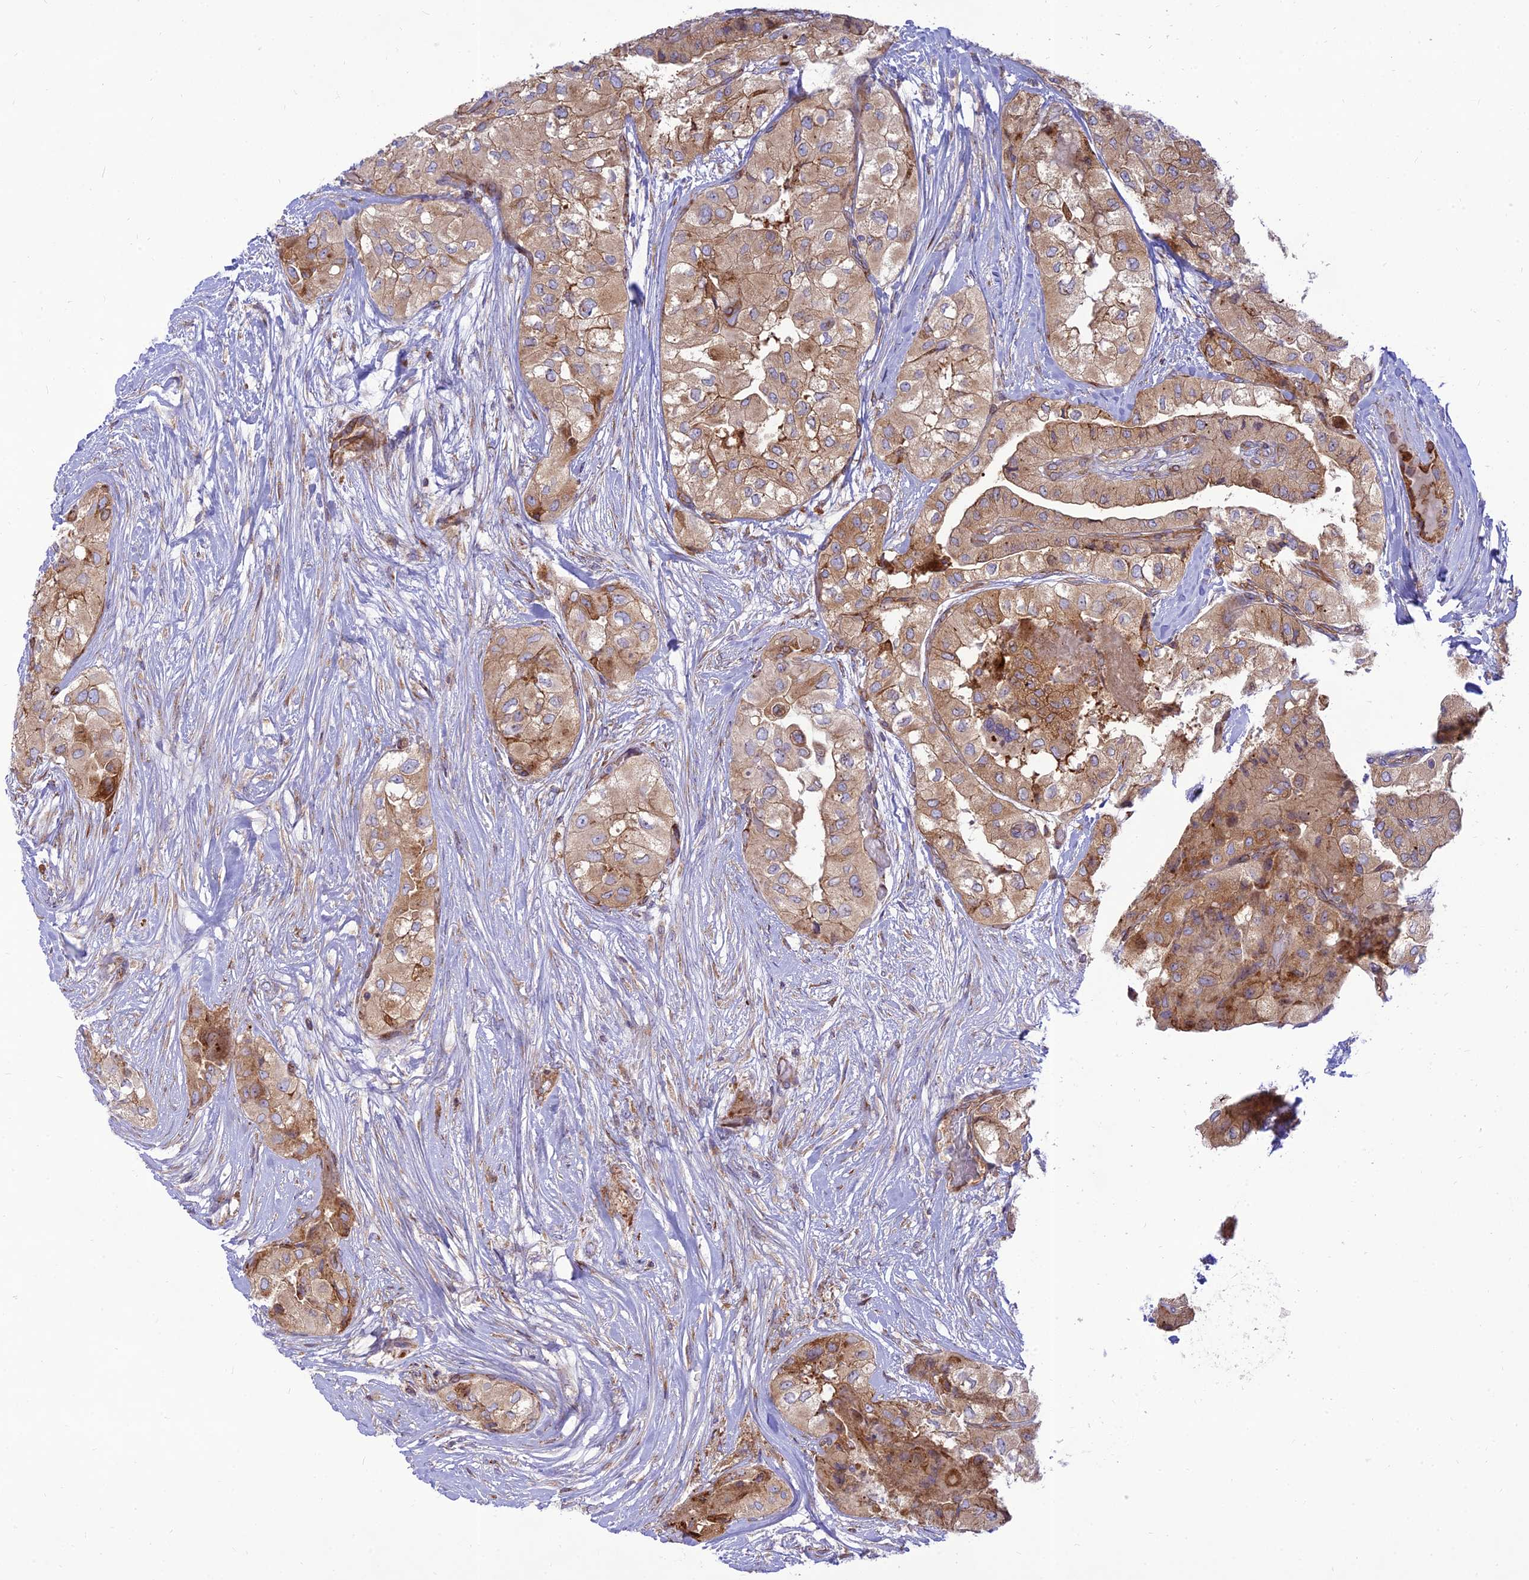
{"staining": {"intensity": "moderate", "quantity": ">75%", "location": "cytoplasmic/membranous"}, "tissue": "thyroid cancer", "cell_type": "Tumor cells", "image_type": "cancer", "snomed": [{"axis": "morphology", "description": "Papillary adenocarcinoma, NOS"}, {"axis": "topography", "description": "Thyroid gland"}], "caption": "This micrograph reveals IHC staining of human thyroid papillary adenocarcinoma, with medium moderate cytoplasmic/membranous staining in approximately >75% of tumor cells.", "gene": "PIMREG", "patient": {"sex": "female", "age": 59}}